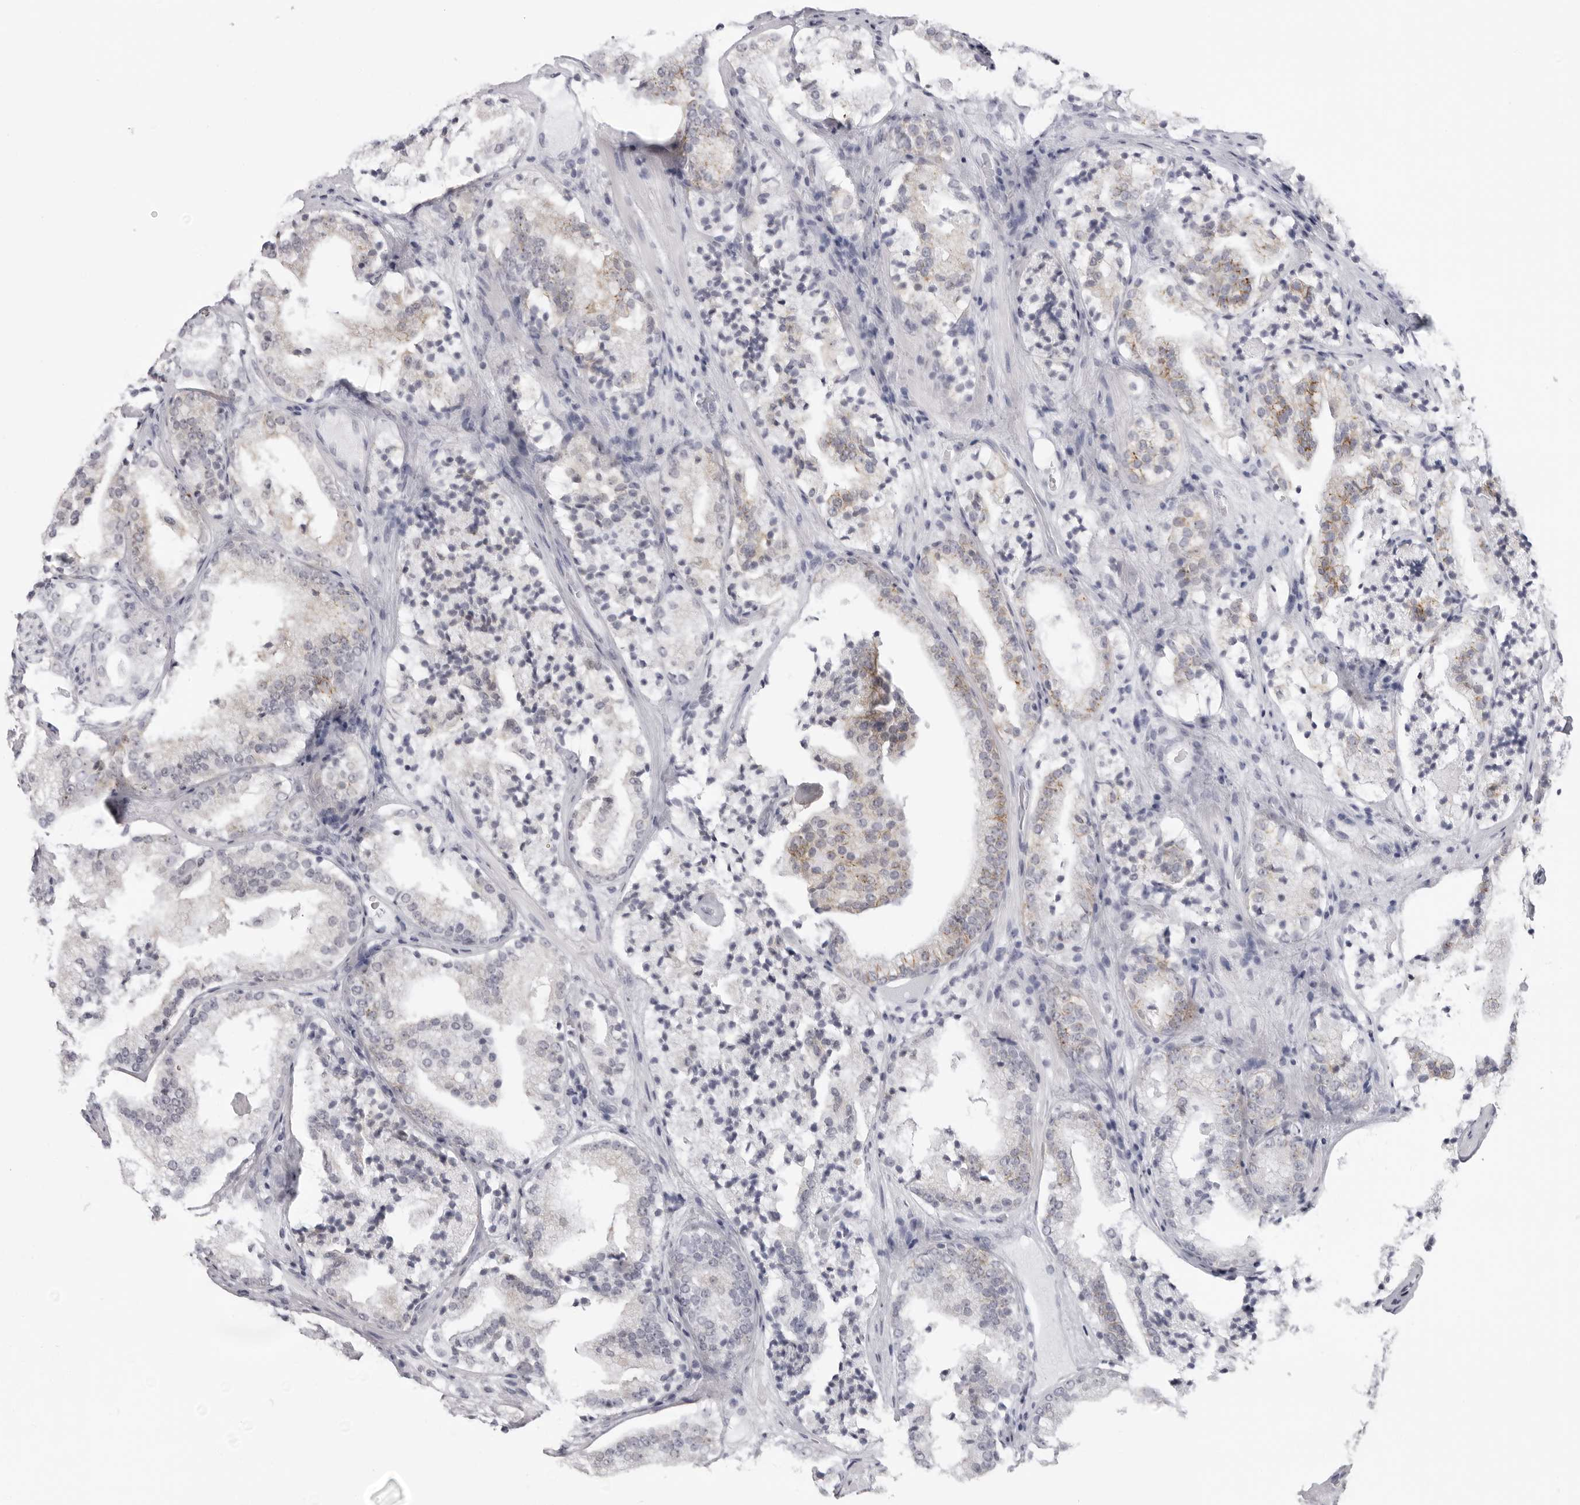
{"staining": {"intensity": "weak", "quantity": "<25%", "location": "cytoplasmic/membranous"}, "tissue": "prostate cancer", "cell_type": "Tumor cells", "image_type": "cancer", "snomed": [{"axis": "morphology", "description": "Adenocarcinoma, High grade"}, {"axis": "topography", "description": "Prostate"}], "caption": "IHC of adenocarcinoma (high-grade) (prostate) demonstrates no expression in tumor cells.", "gene": "DNALI1", "patient": {"sex": "male", "age": 57}}